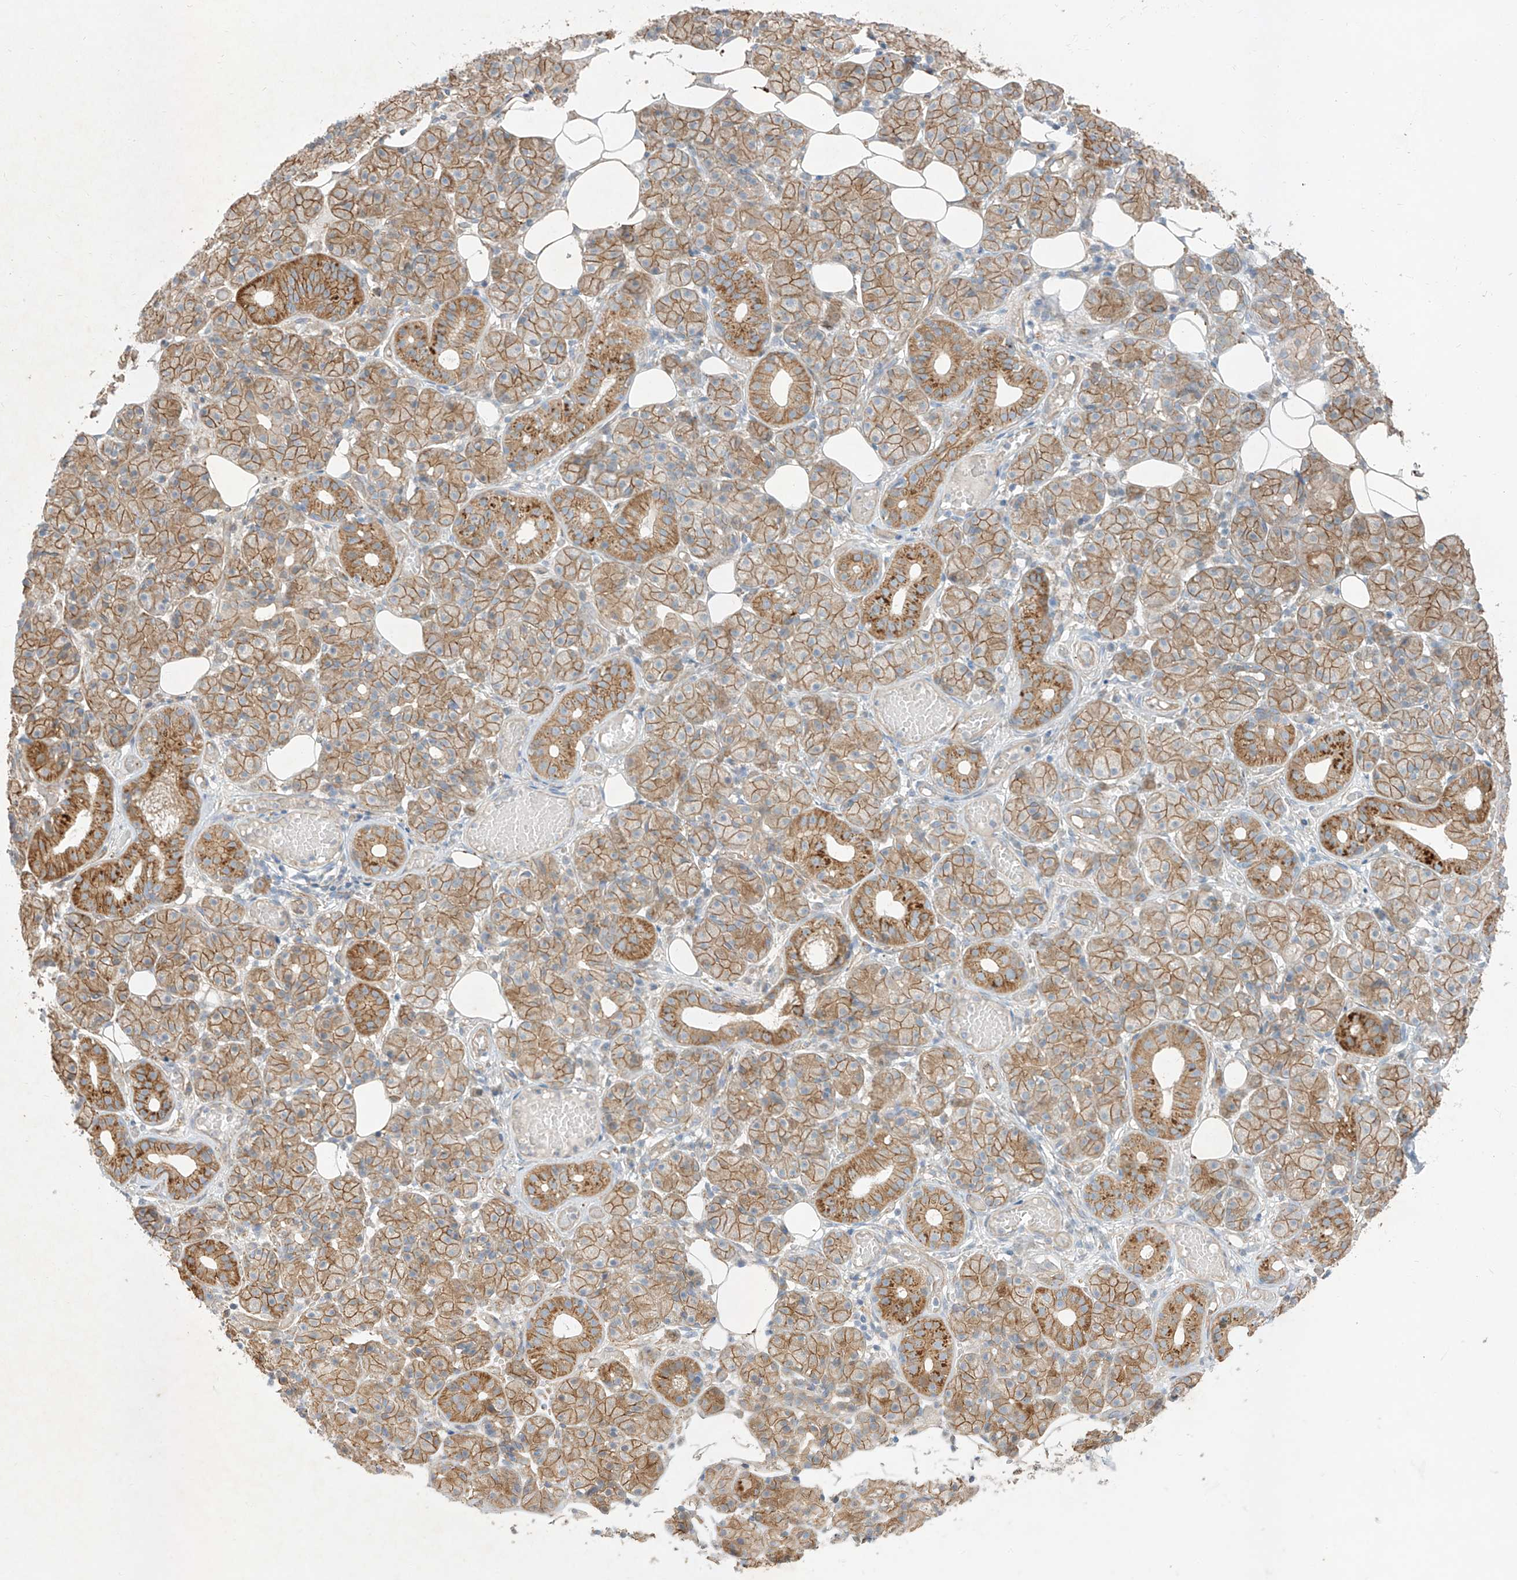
{"staining": {"intensity": "moderate", "quantity": ">75%", "location": "cytoplasmic/membranous"}, "tissue": "salivary gland", "cell_type": "Glandular cells", "image_type": "normal", "snomed": [{"axis": "morphology", "description": "Normal tissue, NOS"}, {"axis": "topography", "description": "Salivary gland"}], "caption": "Benign salivary gland displays moderate cytoplasmic/membranous positivity in about >75% of glandular cells, visualized by immunohistochemistry. The protein is shown in brown color, while the nuclei are stained blue.", "gene": "EPHX4", "patient": {"sex": "male", "age": 63}}